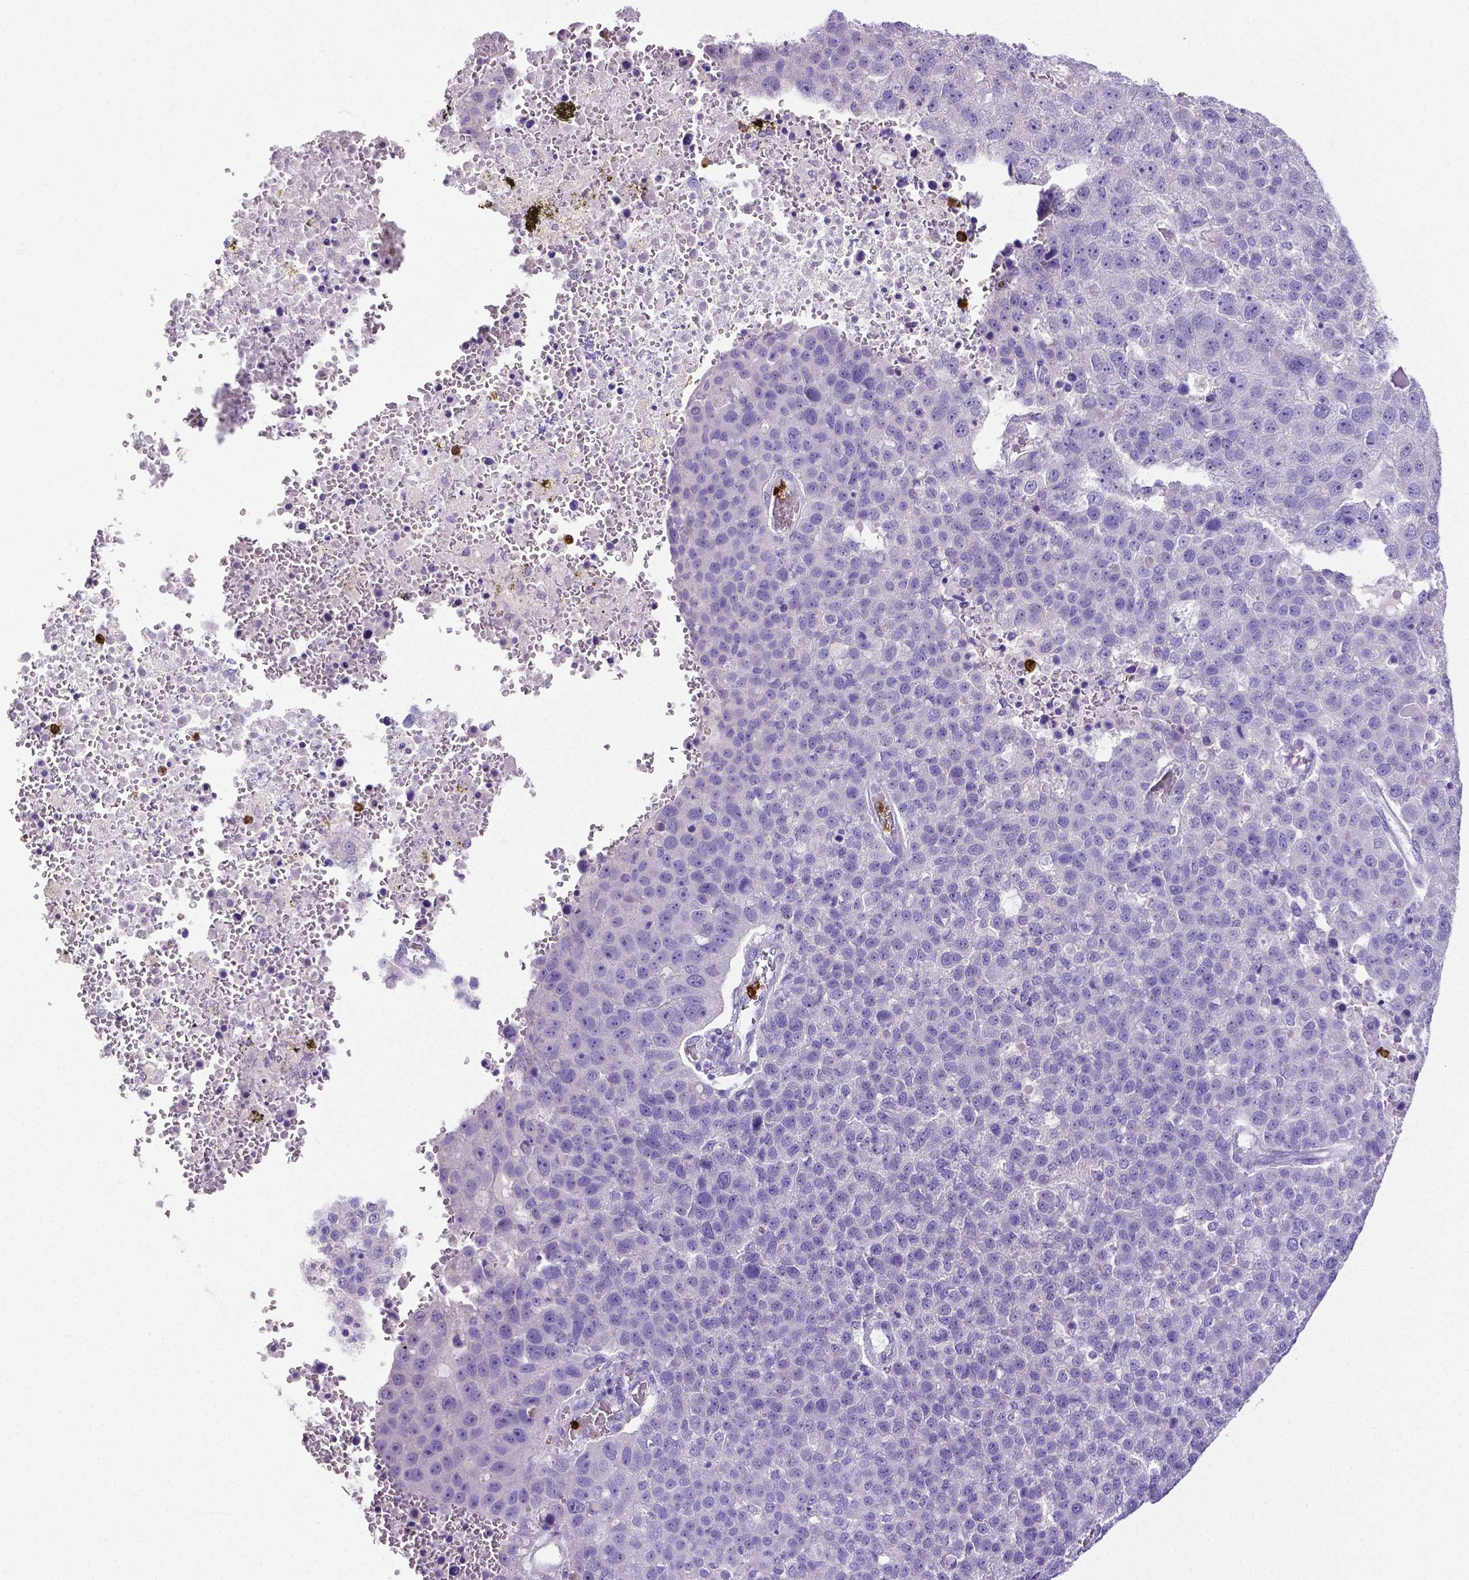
{"staining": {"intensity": "negative", "quantity": "none", "location": "none"}, "tissue": "pancreatic cancer", "cell_type": "Tumor cells", "image_type": "cancer", "snomed": [{"axis": "morphology", "description": "Adenocarcinoma, NOS"}, {"axis": "topography", "description": "Pancreas"}], "caption": "This histopathology image is of adenocarcinoma (pancreatic) stained with immunohistochemistry (IHC) to label a protein in brown with the nuclei are counter-stained blue. There is no expression in tumor cells. (Stains: DAB (3,3'-diaminobenzidine) immunohistochemistry (IHC) with hematoxylin counter stain, Microscopy: brightfield microscopy at high magnification).", "gene": "MMP9", "patient": {"sex": "female", "age": 61}}